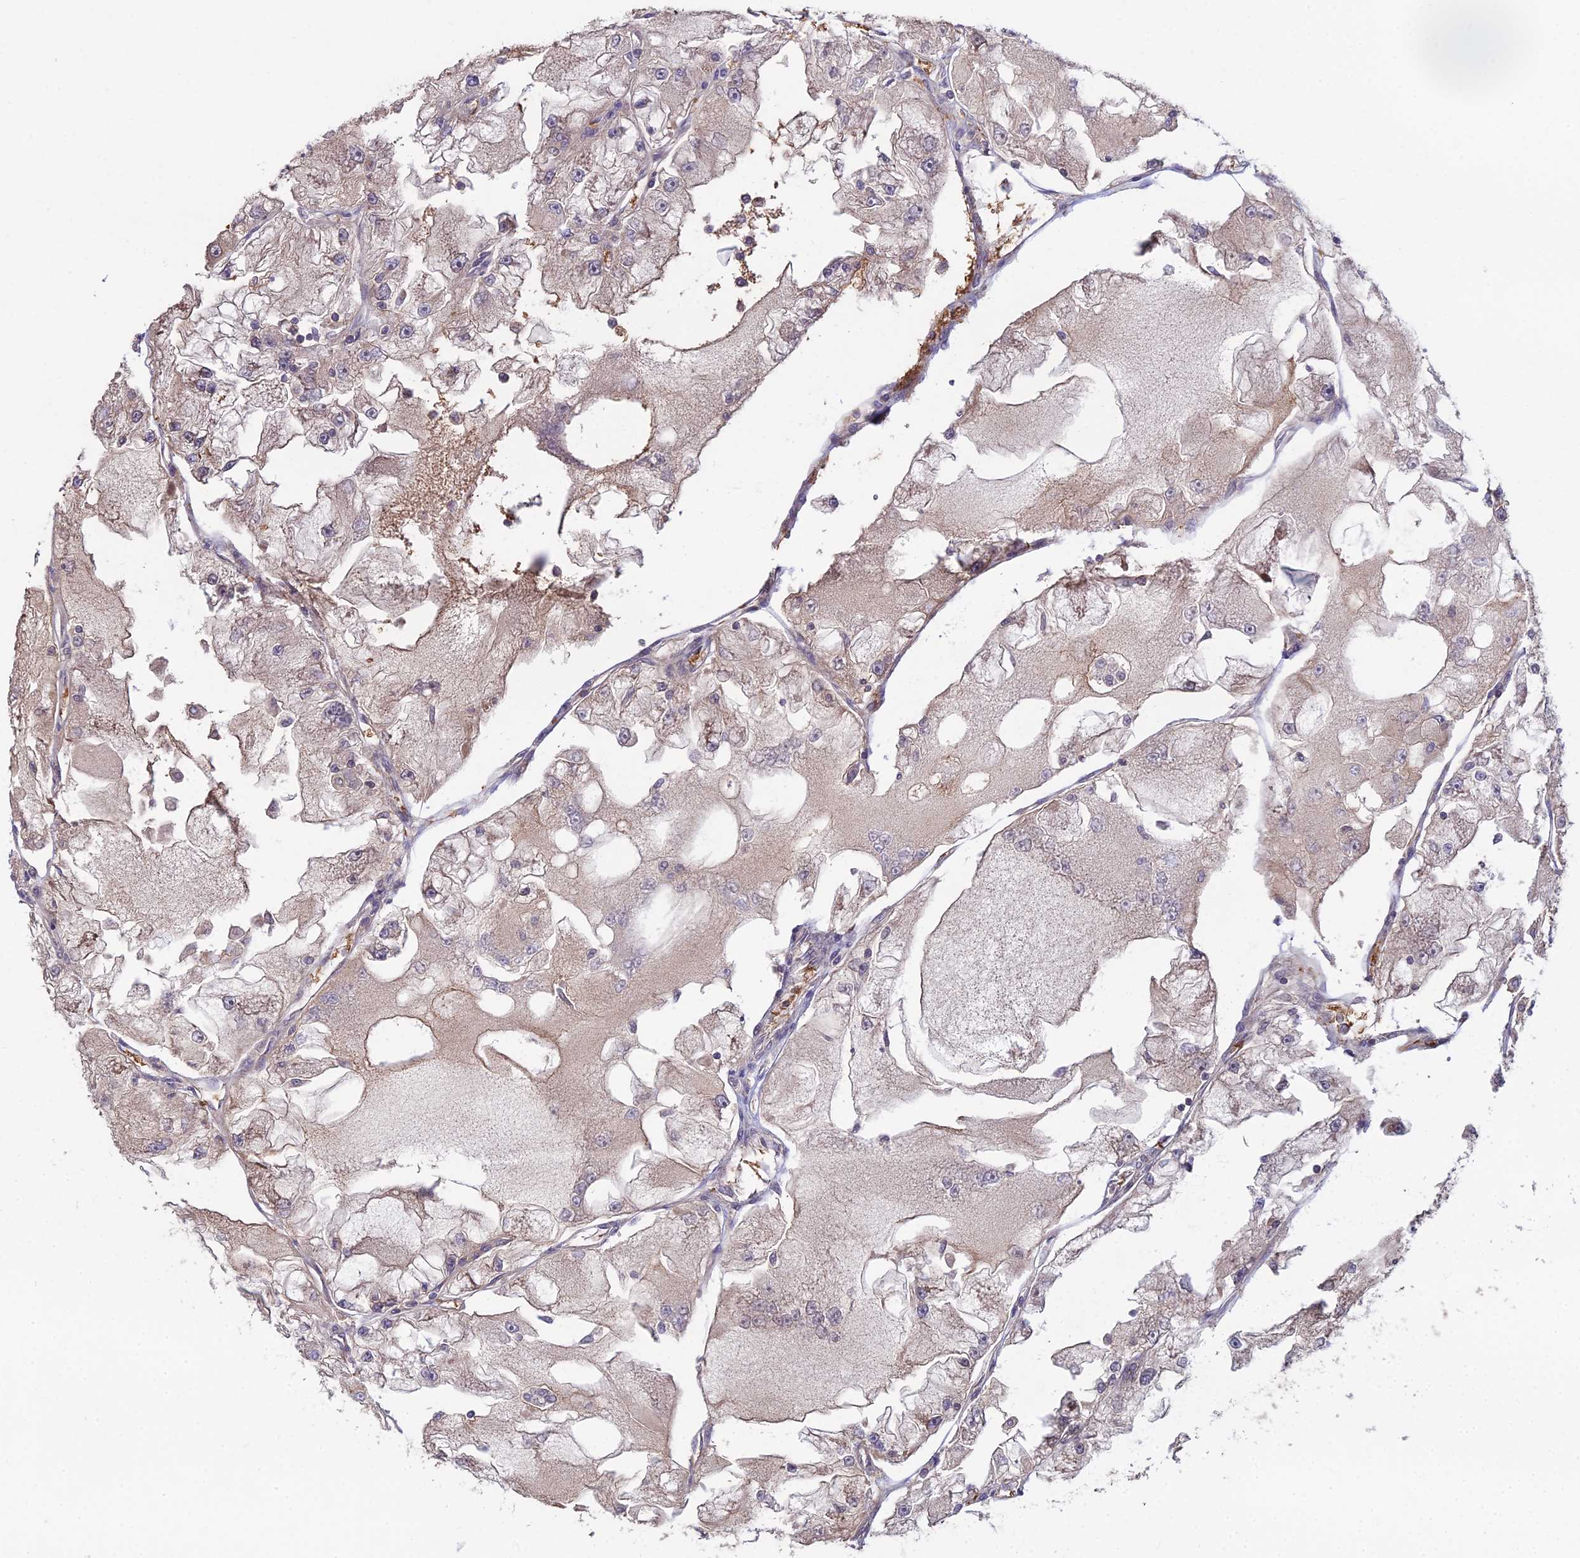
{"staining": {"intensity": "negative", "quantity": "none", "location": "none"}, "tissue": "renal cancer", "cell_type": "Tumor cells", "image_type": "cancer", "snomed": [{"axis": "morphology", "description": "Adenocarcinoma, NOS"}, {"axis": "topography", "description": "Kidney"}], "caption": "This is a photomicrograph of IHC staining of renal adenocarcinoma, which shows no staining in tumor cells.", "gene": "GALR2", "patient": {"sex": "female", "age": 72}}